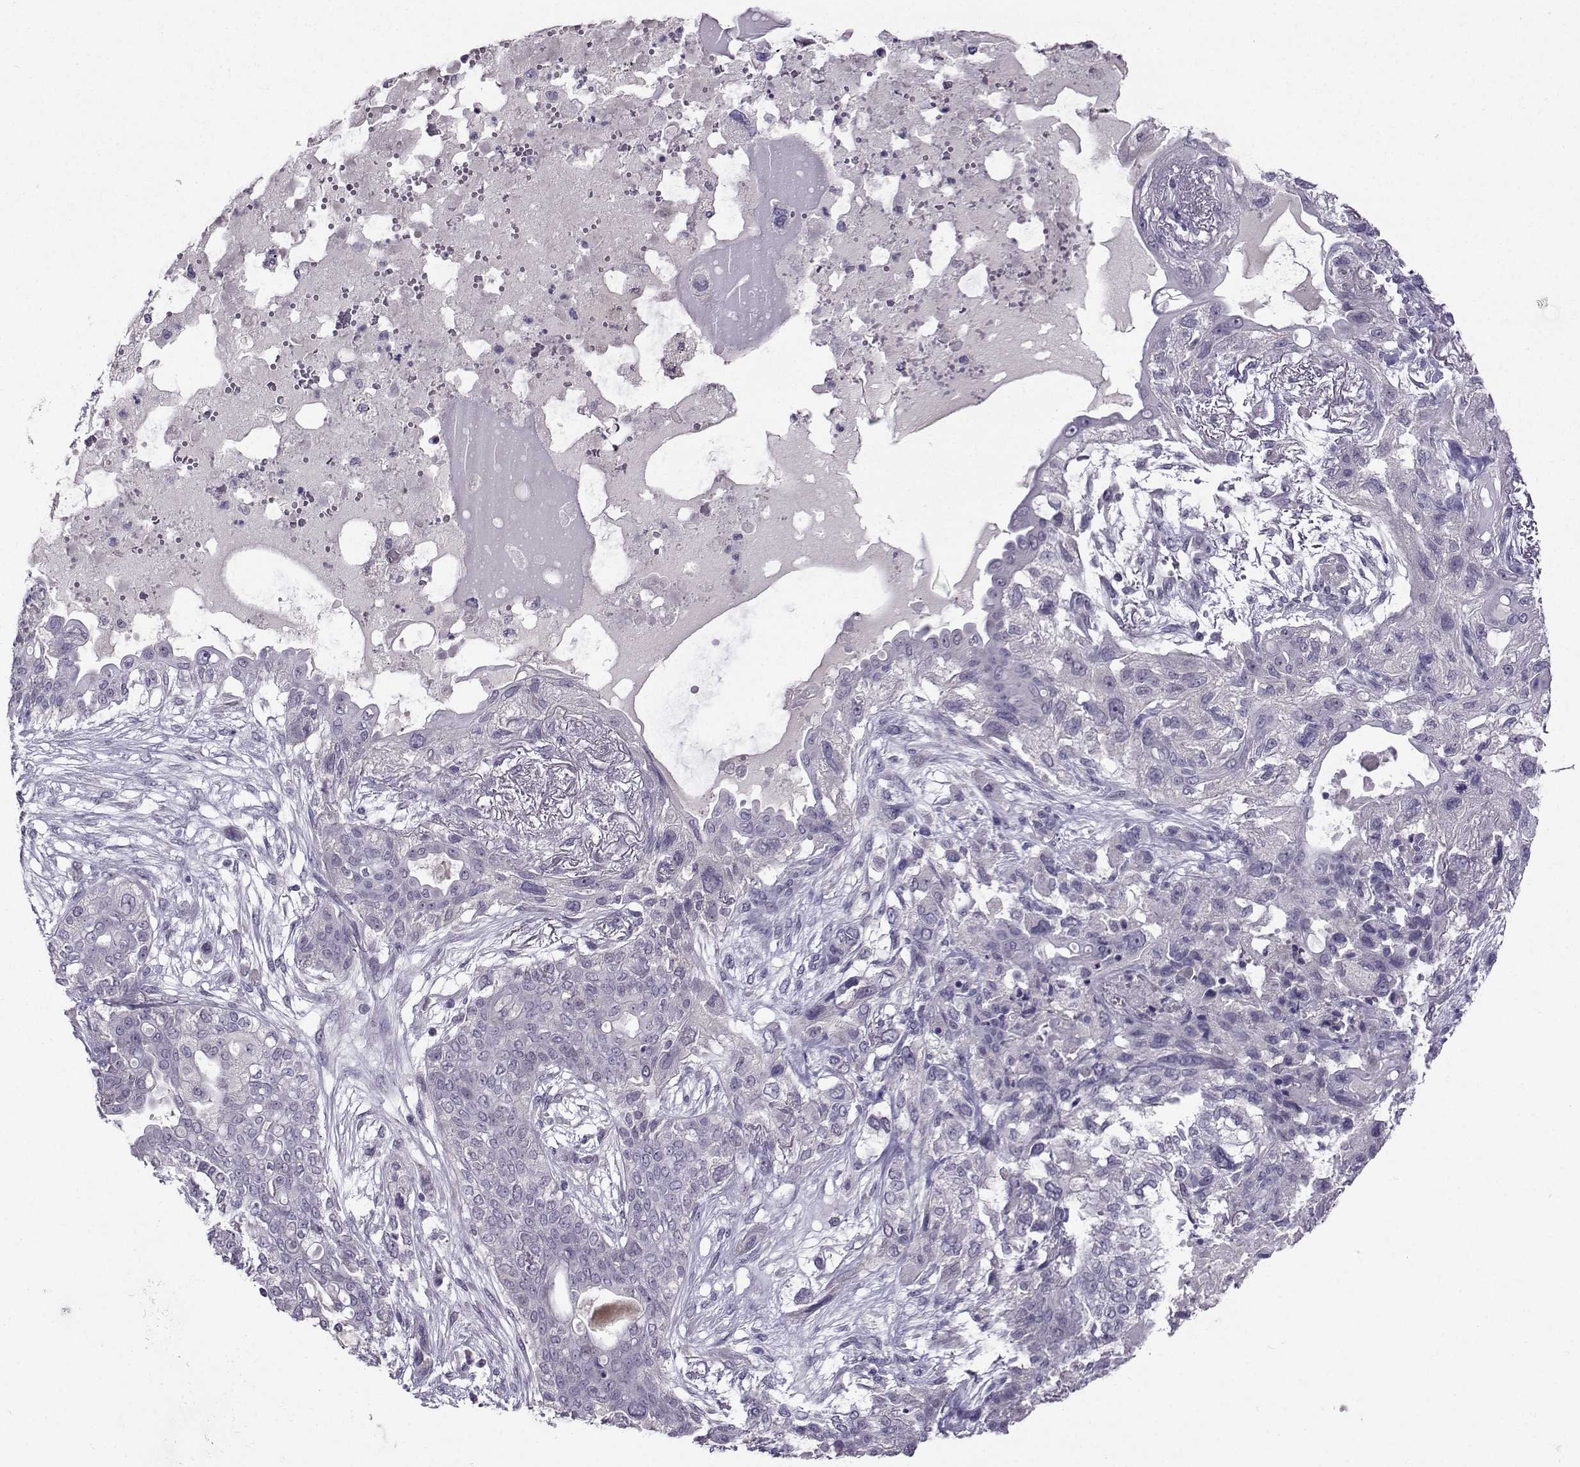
{"staining": {"intensity": "negative", "quantity": "none", "location": "none"}, "tissue": "lung cancer", "cell_type": "Tumor cells", "image_type": "cancer", "snomed": [{"axis": "morphology", "description": "Squamous cell carcinoma, NOS"}, {"axis": "topography", "description": "Lung"}], "caption": "An IHC photomicrograph of squamous cell carcinoma (lung) is shown. There is no staining in tumor cells of squamous cell carcinoma (lung). (DAB (3,3'-diaminobenzidine) immunohistochemistry, high magnification).", "gene": "DDX20", "patient": {"sex": "female", "age": 70}}